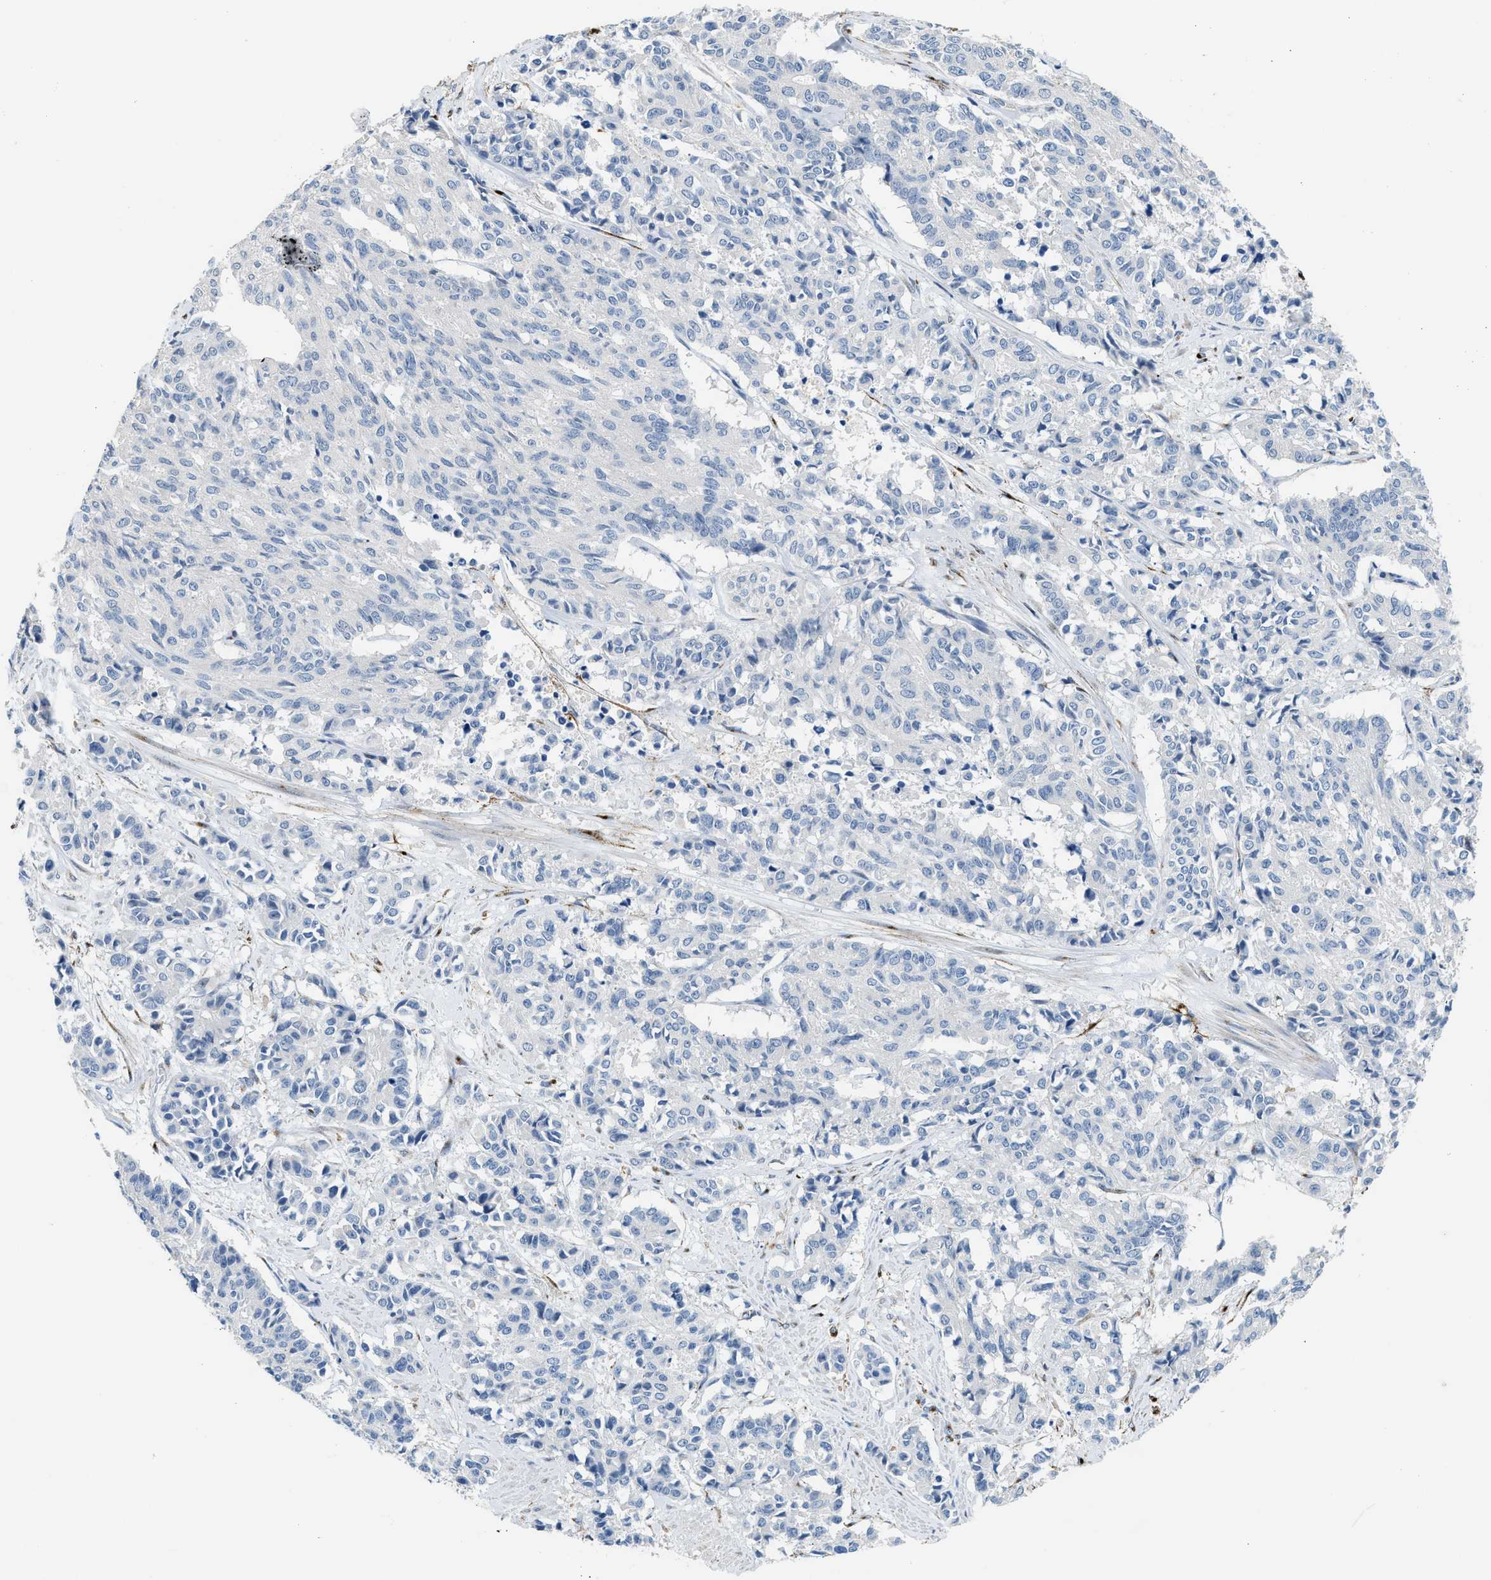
{"staining": {"intensity": "negative", "quantity": "none", "location": "none"}, "tissue": "cervical cancer", "cell_type": "Tumor cells", "image_type": "cancer", "snomed": [{"axis": "morphology", "description": "Squamous cell carcinoma, NOS"}, {"axis": "topography", "description": "Cervix"}], "caption": "A histopathology image of human cervical squamous cell carcinoma is negative for staining in tumor cells.", "gene": "LRP1", "patient": {"sex": "female", "age": 35}}